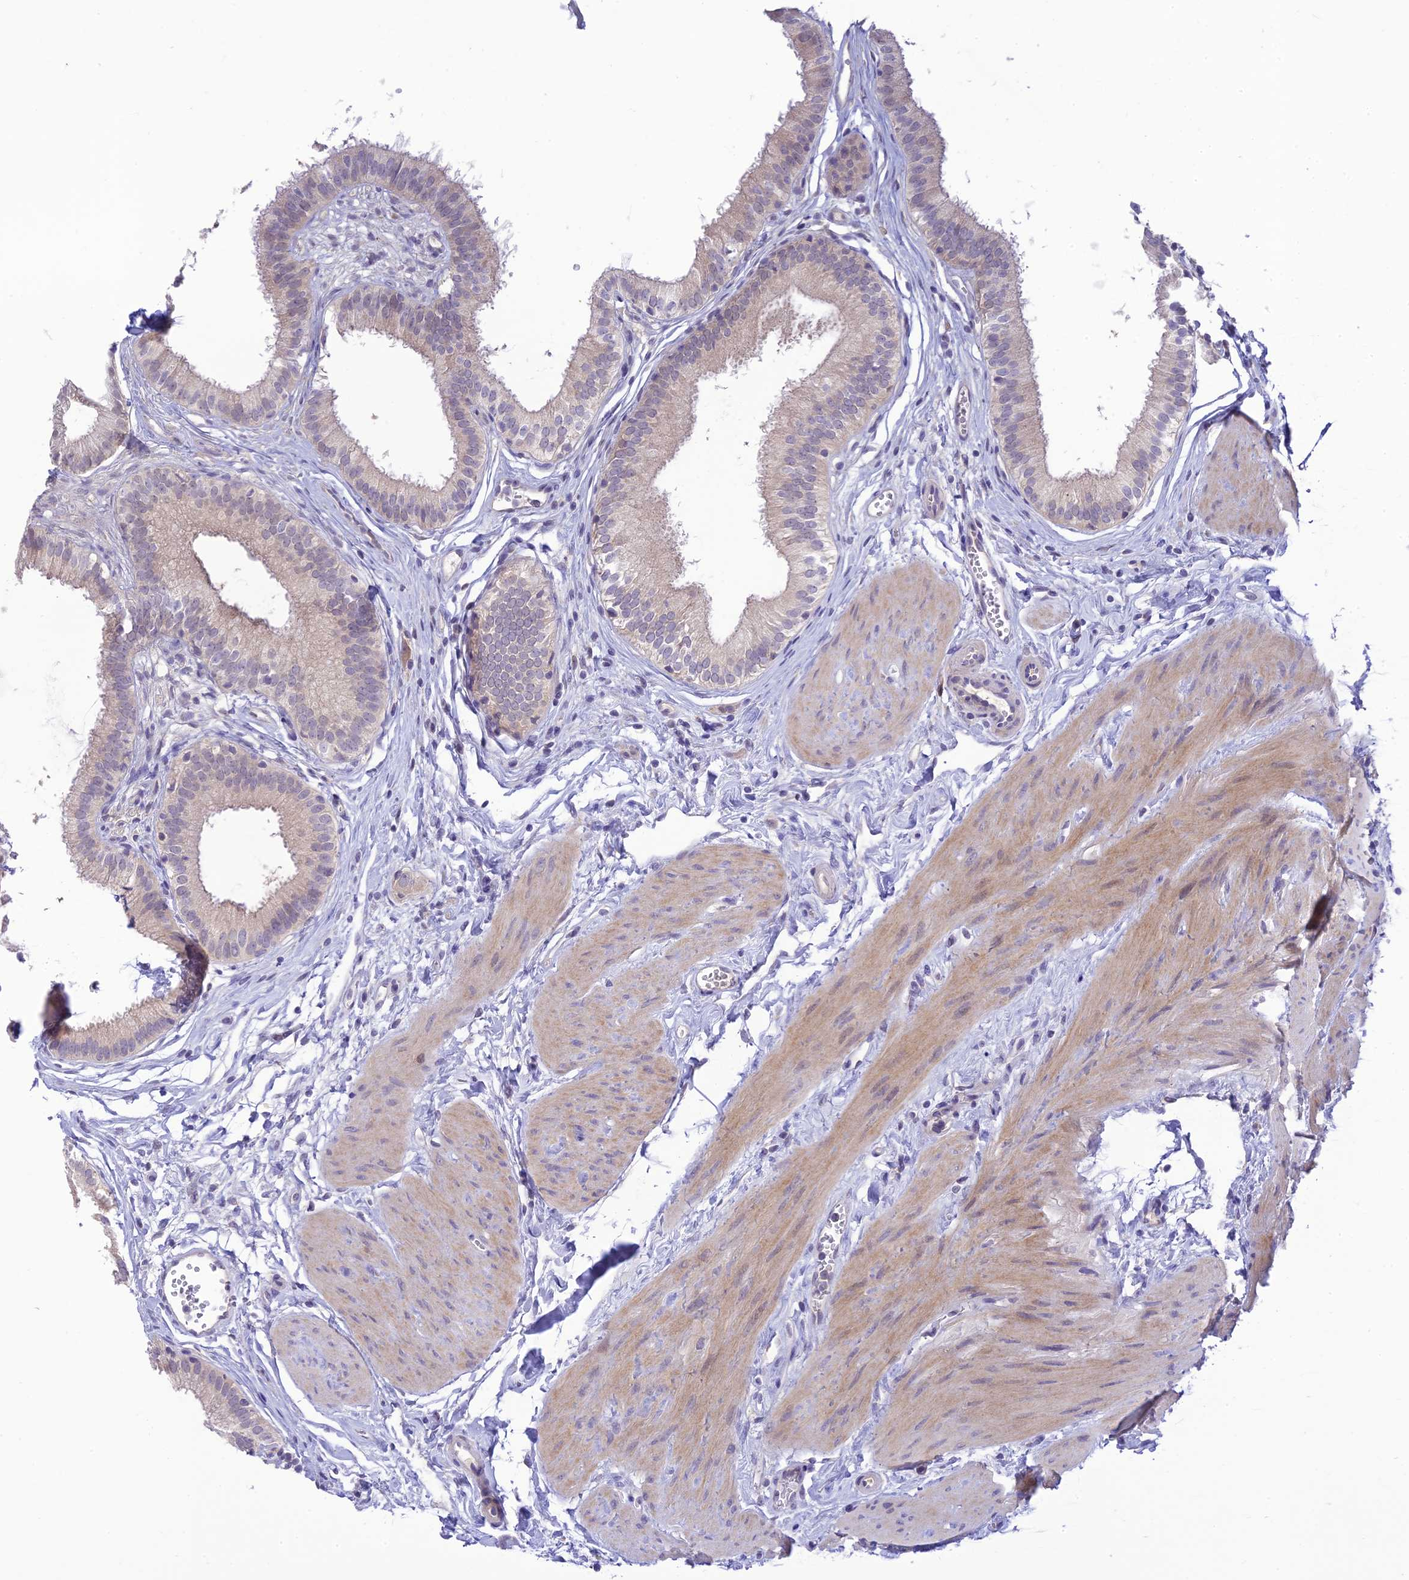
{"staining": {"intensity": "moderate", "quantity": "<25%", "location": "cytoplasmic/membranous"}, "tissue": "gallbladder", "cell_type": "Glandular cells", "image_type": "normal", "snomed": [{"axis": "morphology", "description": "Normal tissue, NOS"}, {"axis": "topography", "description": "Gallbladder"}], "caption": "IHC image of benign human gallbladder stained for a protein (brown), which reveals low levels of moderate cytoplasmic/membranous expression in about <25% of glandular cells.", "gene": "XPO7", "patient": {"sex": "female", "age": 54}}